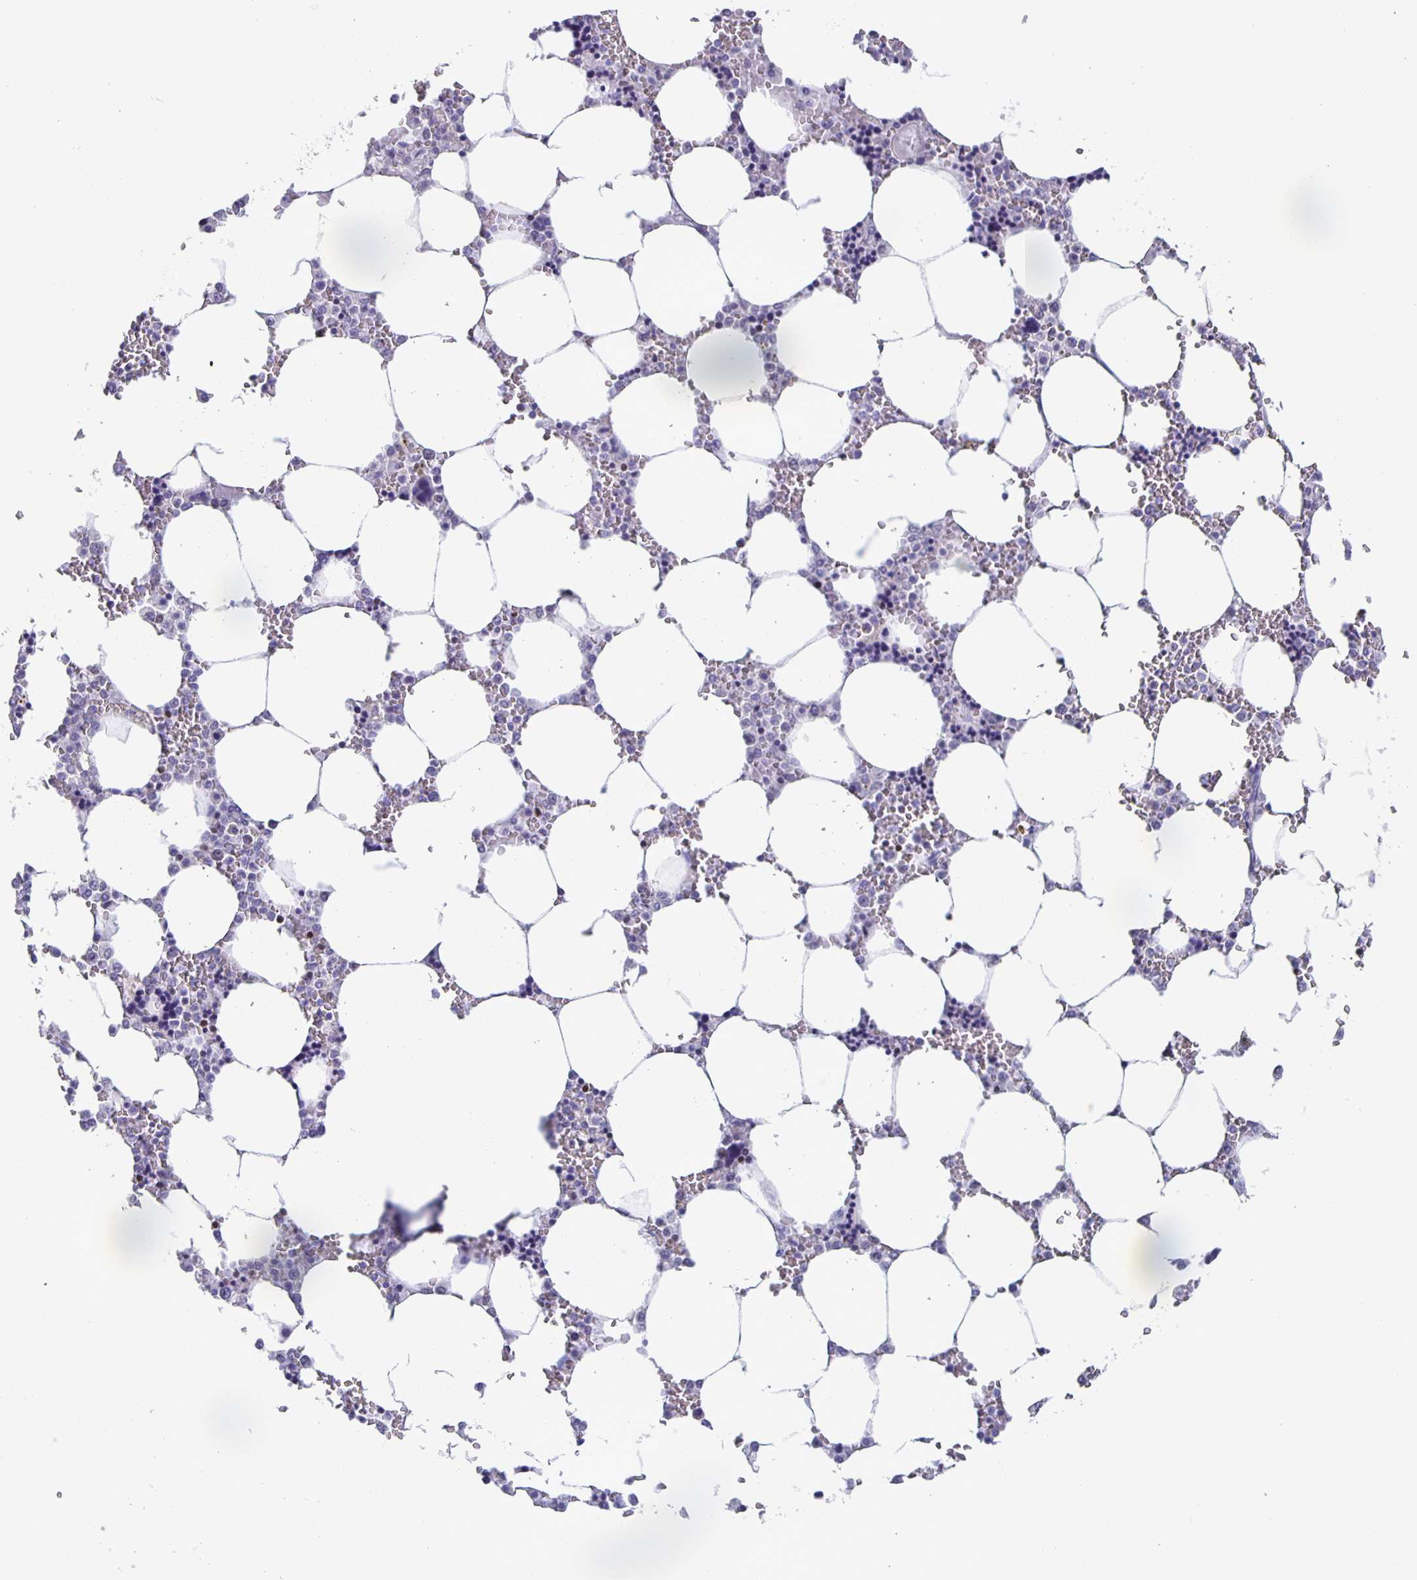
{"staining": {"intensity": "negative", "quantity": "none", "location": "none"}, "tissue": "bone marrow", "cell_type": "Hematopoietic cells", "image_type": "normal", "snomed": [{"axis": "morphology", "description": "Normal tissue, NOS"}, {"axis": "topography", "description": "Bone marrow"}], "caption": "The histopathology image displays no significant staining in hematopoietic cells of bone marrow. (DAB (3,3'-diaminobenzidine) immunohistochemistry (IHC), high magnification).", "gene": "SATB2", "patient": {"sex": "male", "age": 64}}